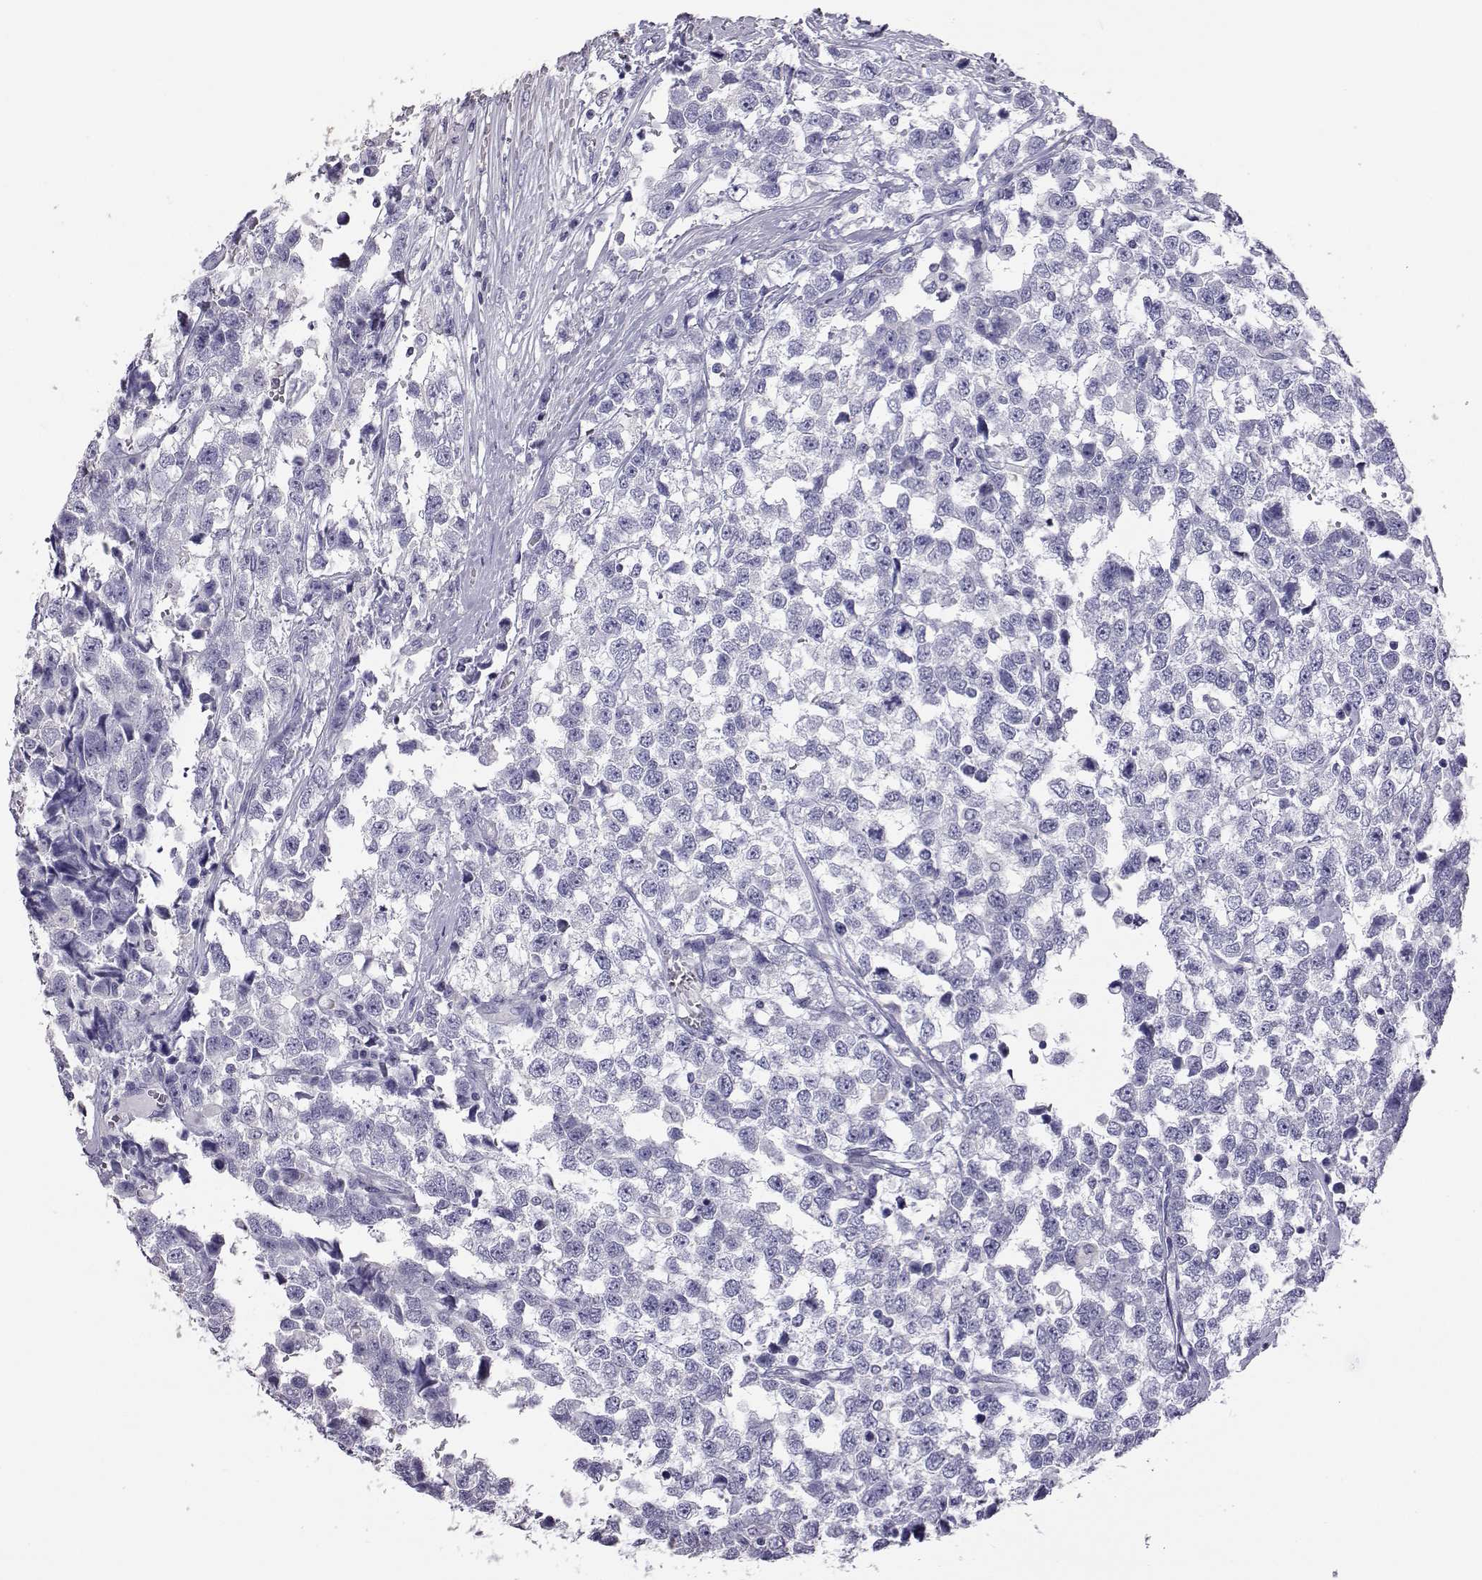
{"staining": {"intensity": "negative", "quantity": "none", "location": "none"}, "tissue": "testis cancer", "cell_type": "Tumor cells", "image_type": "cancer", "snomed": [{"axis": "morphology", "description": "Seminoma, NOS"}, {"axis": "topography", "description": "Testis"}], "caption": "This histopathology image is of testis seminoma stained with immunohistochemistry to label a protein in brown with the nuclei are counter-stained blue. There is no expression in tumor cells. (DAB (3,3'-diaminobenzidine) immunohistochemistry (IHC), high magnification).", "gene": "AKR1B1", "patient": {"sex": "male", "age": 34}}